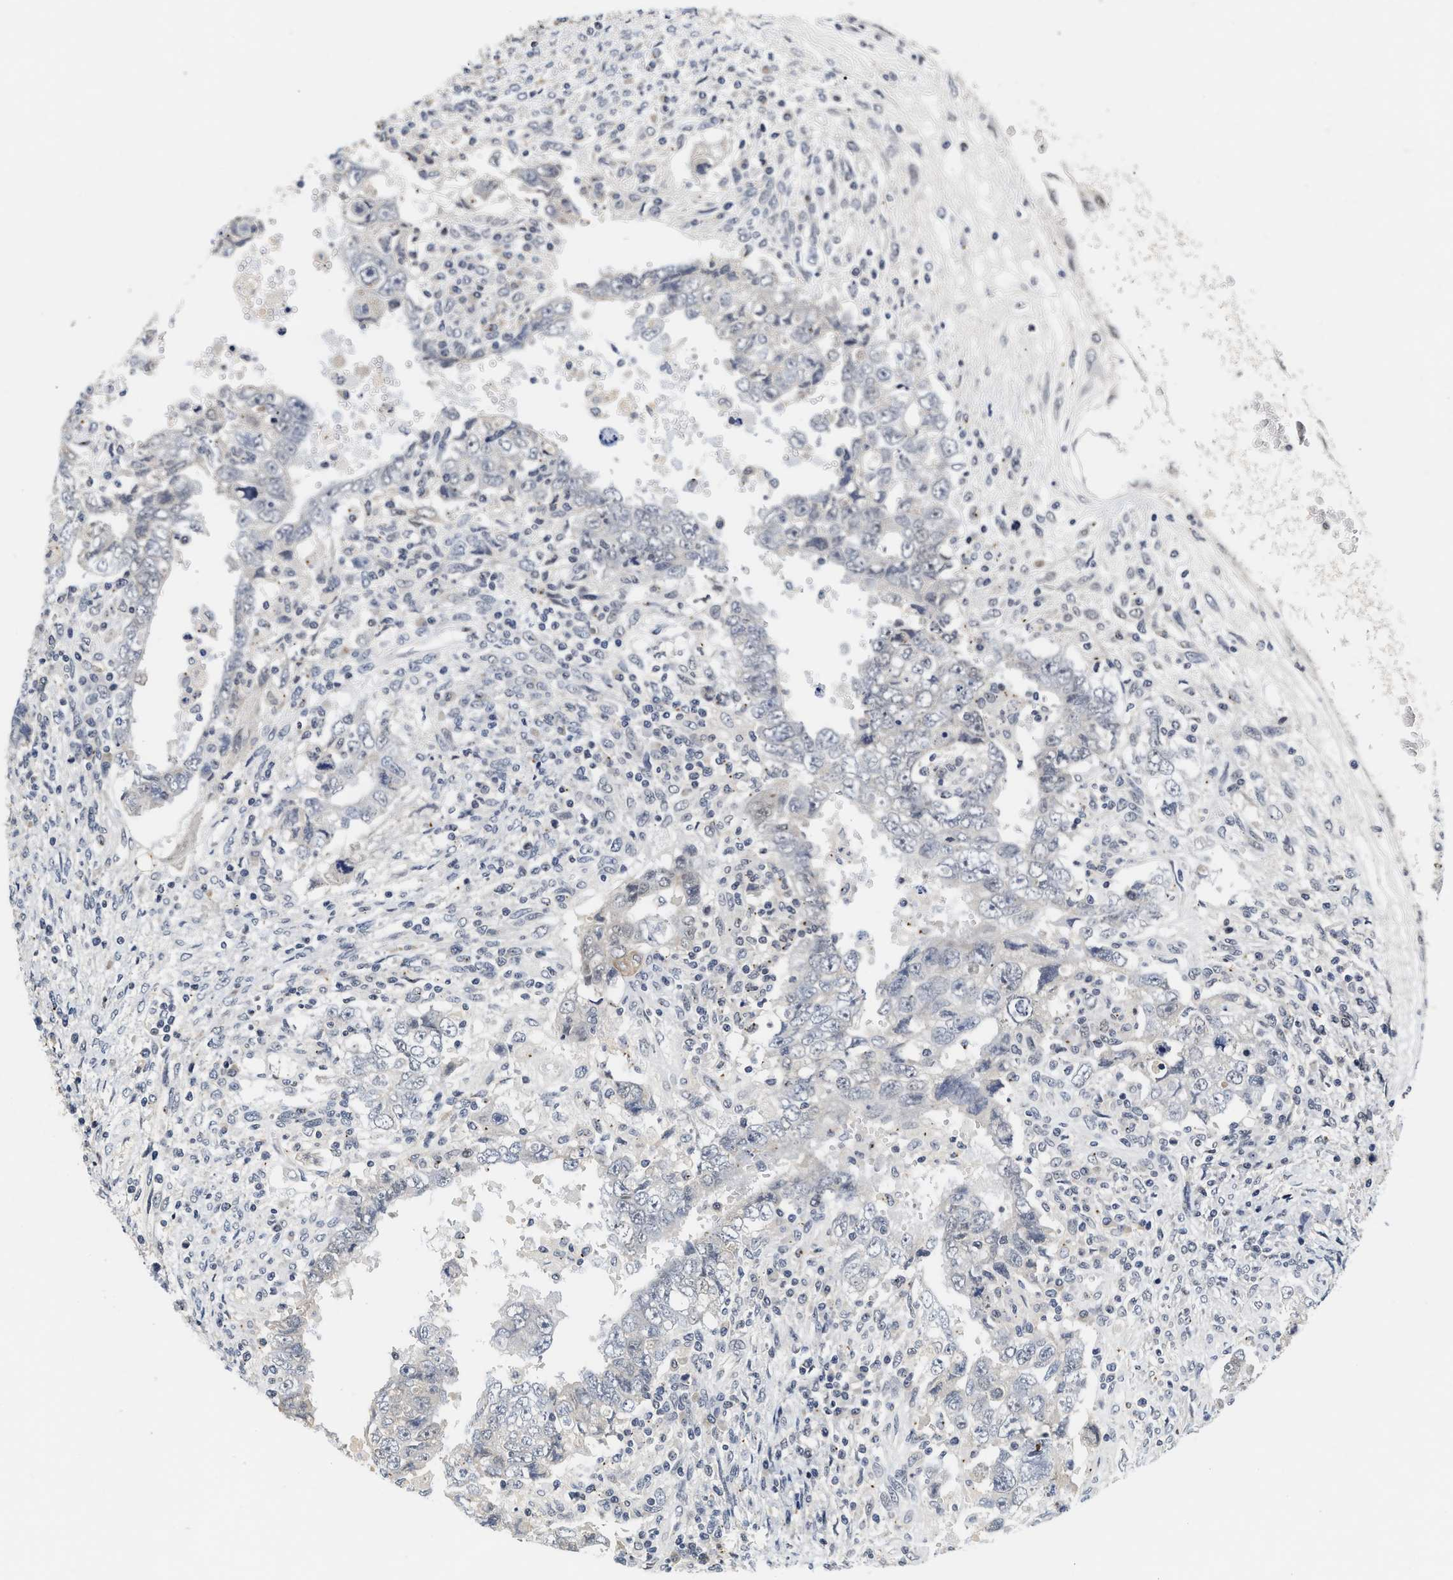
{"staining": {"intensity": "negative", "quantity": "none", "location": "none"}, "tissue": "testis cancer", "cell_type": "Tumor cells", "image_type": "cancer", "snomed": [{"axis": "morphology", "description": "Carcinoma, Embryonal, NOS"}, {"axis": "topography", "description": "Testis"}], "caption": "DAB (3,3'-diaminobenzidine) immunohistochemical staining of human testis cancer (embryonal carcinoma) reveals no significant positivity in tumor cells.", "gene": "INIP", "patient": {"sex": "male", "age": 26}}